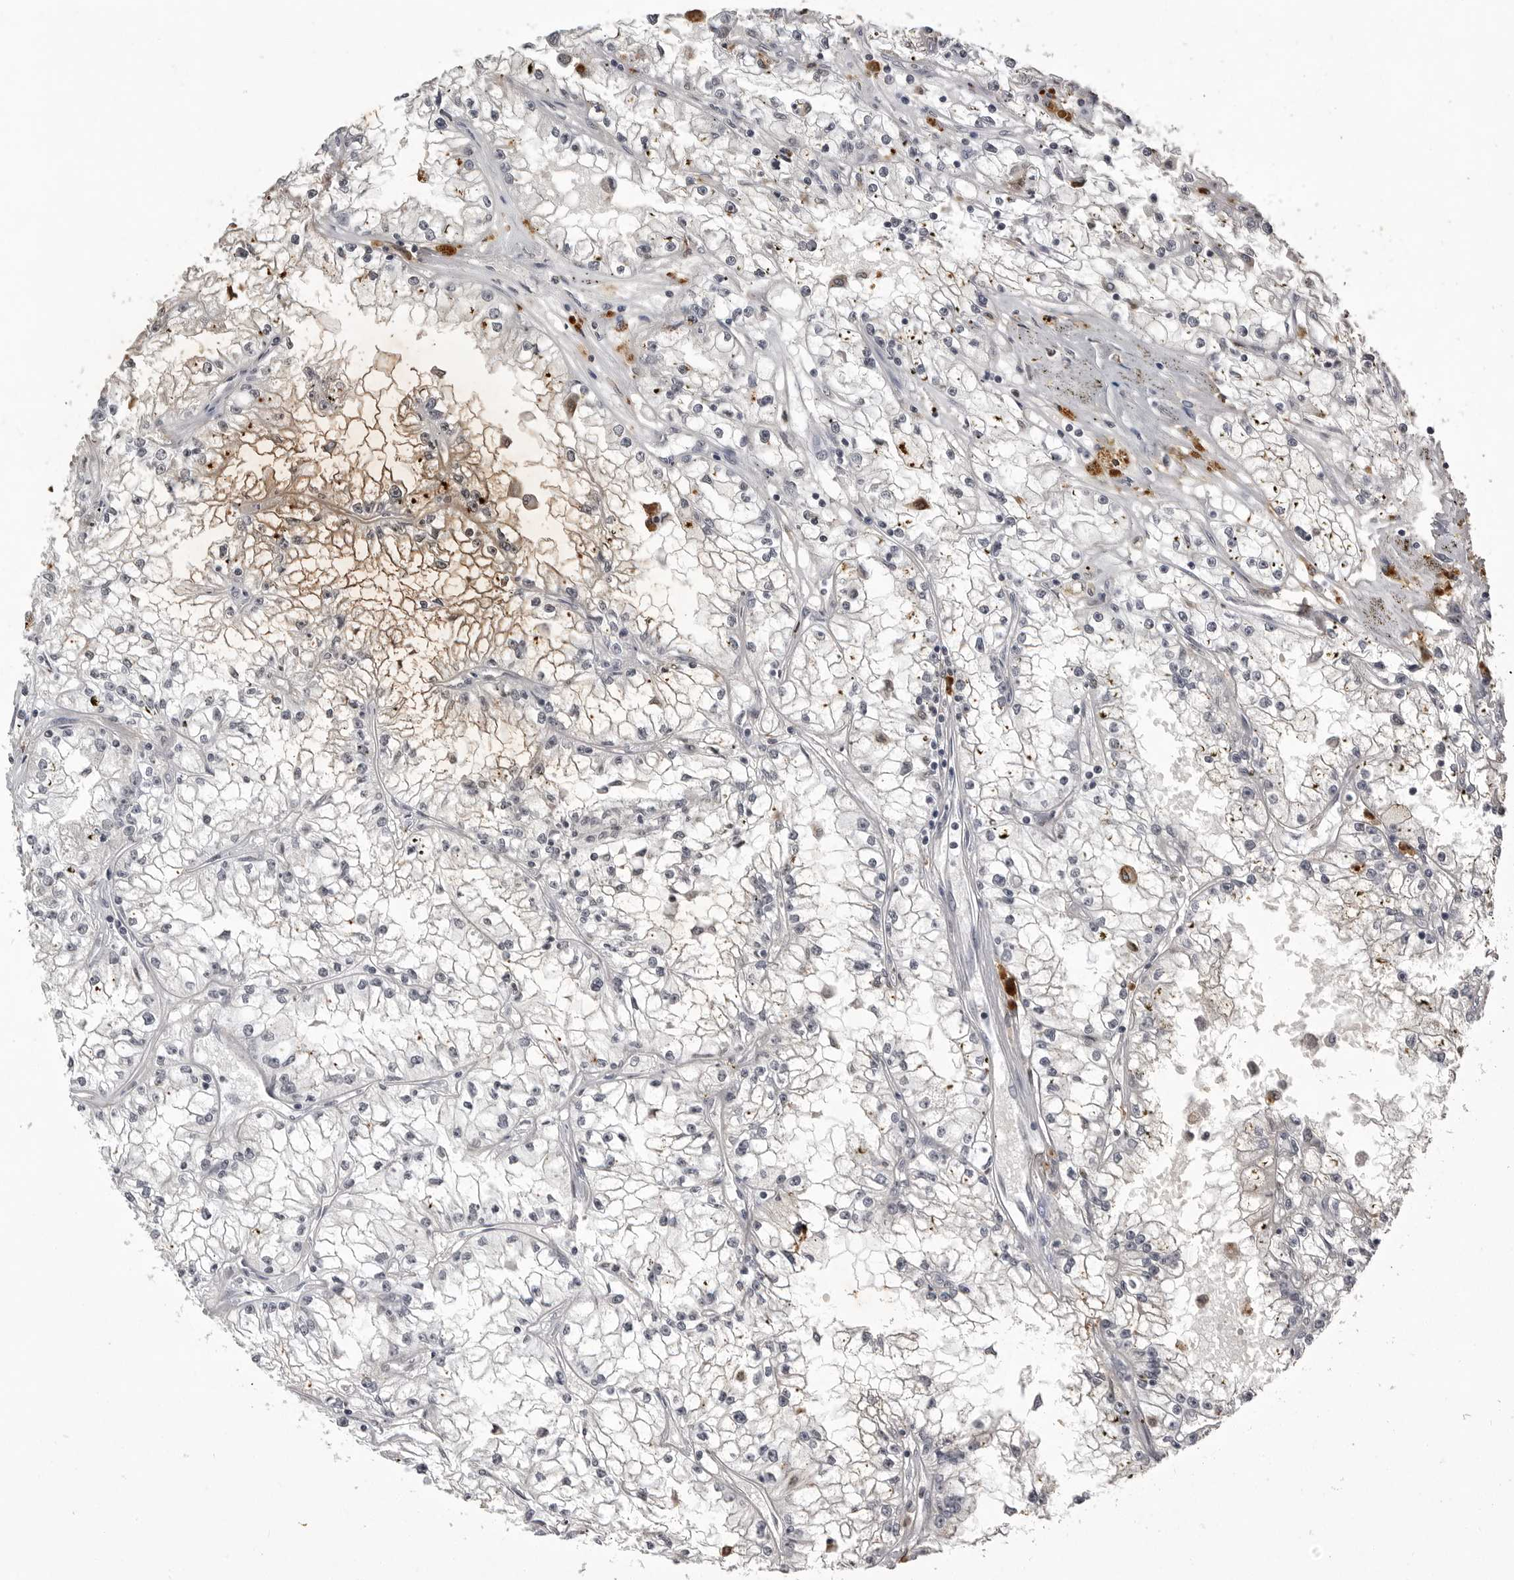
{"staining": {"intensity": "weak", "quantity": "<25%", "location": "cytoplasmic/membranous"}, "tissue": "renal cancer", "cell_type": "Tumor cells", "image_type": "cancer", "snomed": [{"axis": "morphology", "description": "Adenocarcinoma, NOS"}, {"axis": "topography", "description": "Kidney"}], "caption": "An IHC image of renal cancer (adenocarcinoma) is shown. There is no staining in tumor cells of renal cancer (adenocarcinoma).", "gene": "RRM1", "patient": {"sex": "male", "age": 56}}